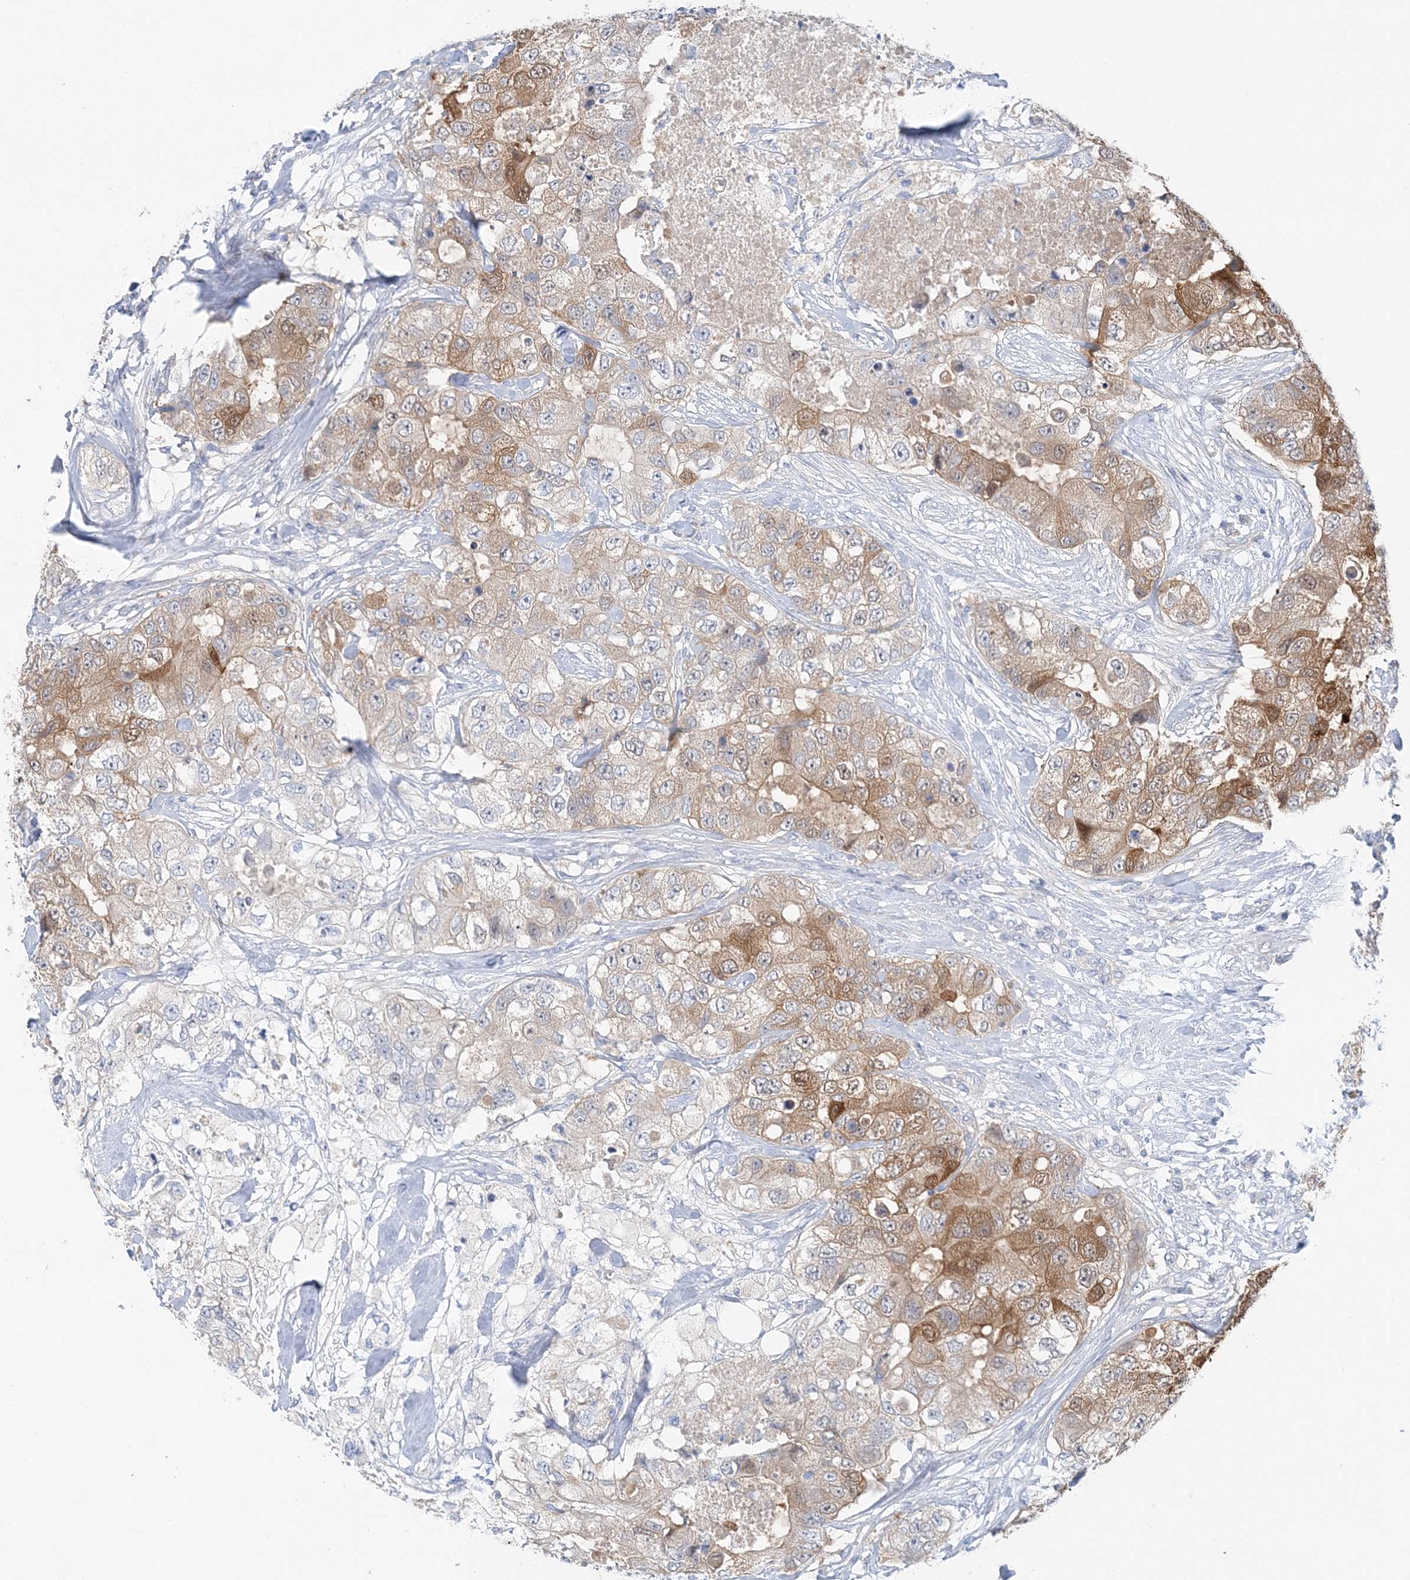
{"staining": {"intensity": "moderate", "quantity": "25%-75%", "location": "cytoplasmic/membranous,nuclear"}, "tissue": "breast cancer", "cell_type": "Tumor cells", "image_type": "cancer", "snomed": [{"axis": "morphology", "description": "Duct carcinoma"}, {"axis": "topography", "description": "Breast"}], "caption": "Intraductal carcinoma (breast) was stained to show a protein in brown. There is medium levels of moderate cytoplasmic/membranous and nuclear positivity in about 25%-75% of tumor cells.", "gene": "HMGCS1", "patient": {"sex": "female", "age": 62}}